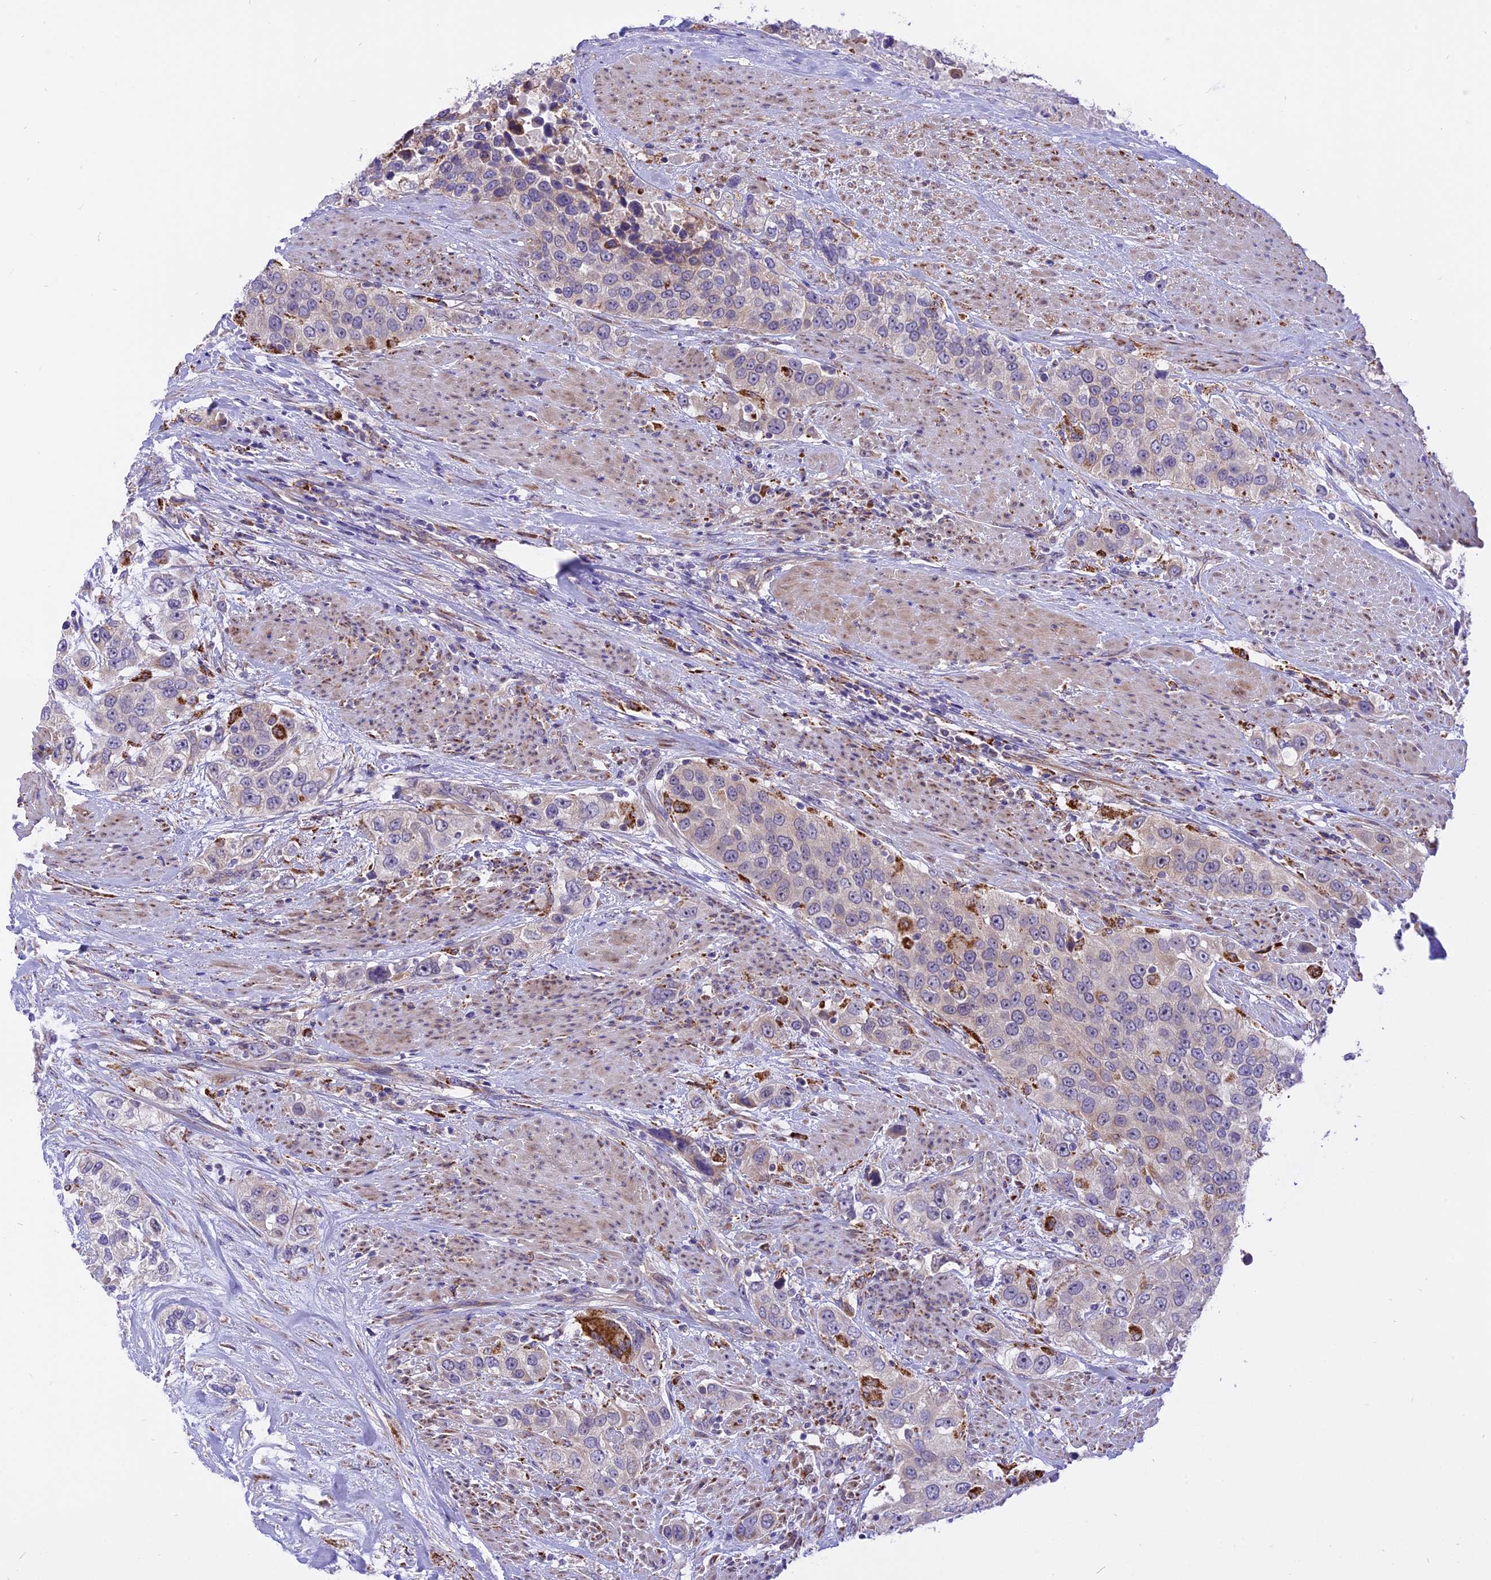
{"staining": {"intensity": "negative", "quantity": "none", "location": "none"}, "tissue": "urothelial cancer", "cell_type": "Tumor cells", "image_type": "cancer", "snomed": [{"axis": "morphology", "description": "Urothelial carcinoma, High grade"}, {"axis": "topography", "description": "Urinary bladder"}], "caption": "Immunohistochemical staining of urothelial carcinoma (high-grade) exhibits no significant staining in tumor cells.", "gene": "ARMCX6", "patient": {"sex": "female", "age": 80}}